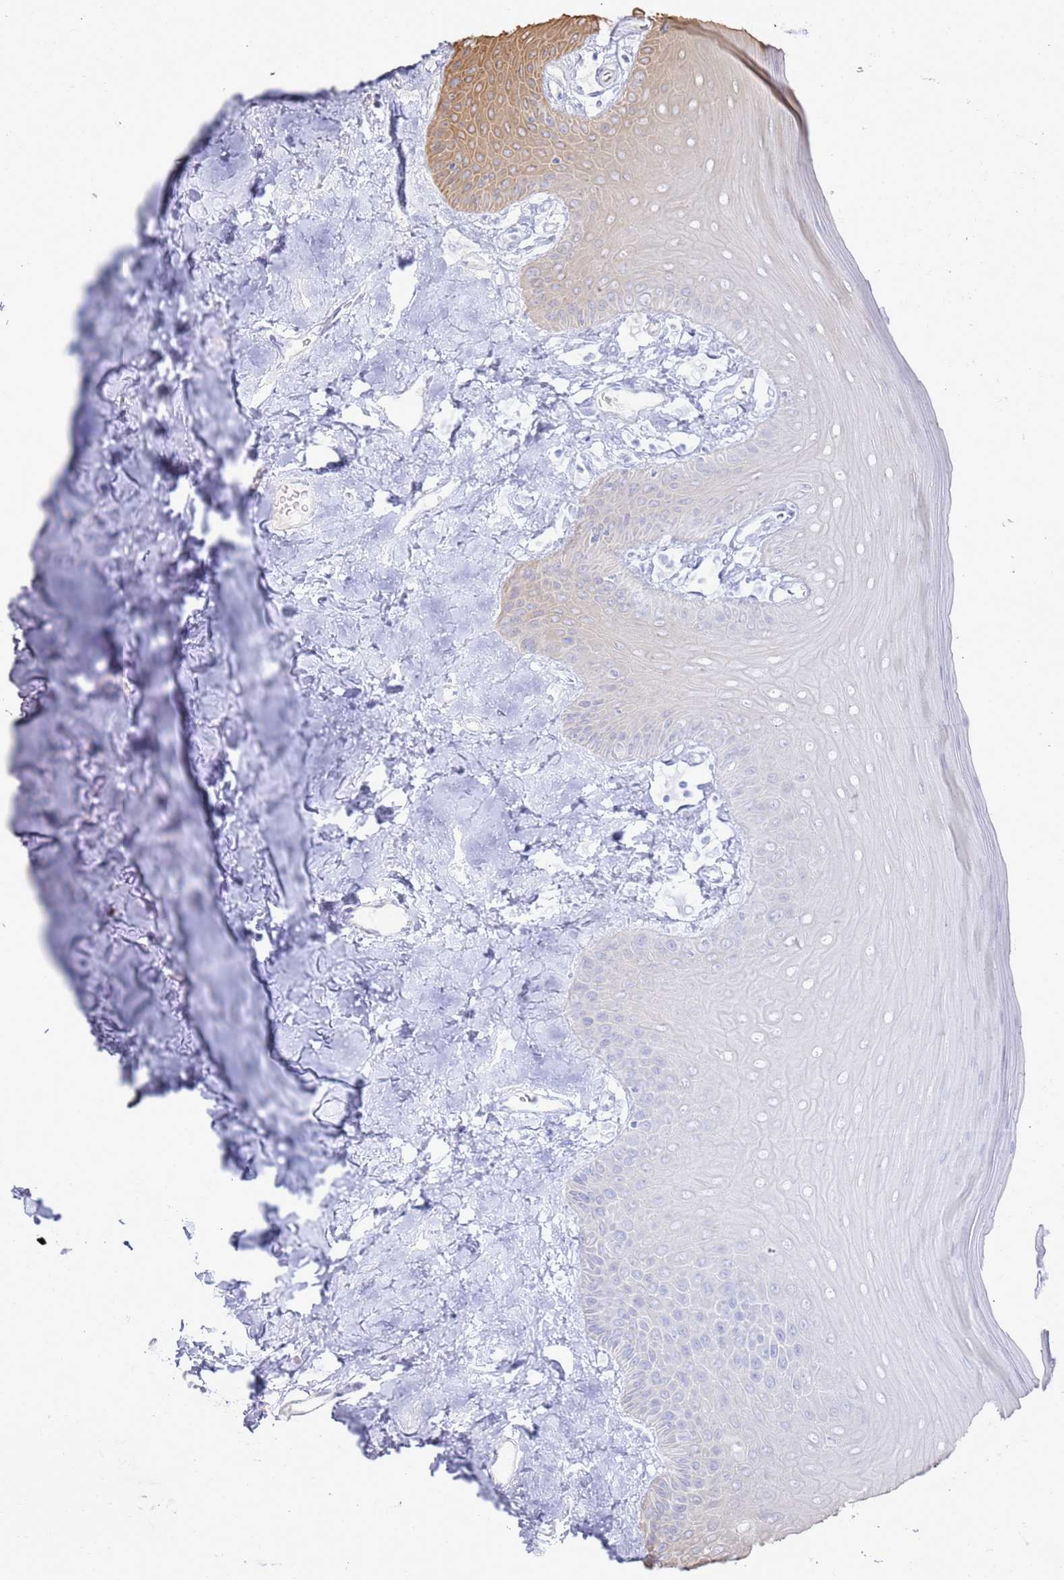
{"staining": {"intensity": "negative", "quantity": "none", "location": "none"}, "tissue": "oral mucosa", "cell_type": "Squamous epithelial cells", "image_type": "normal", "snomed": [{"axis": "morphology", "description": "Normal tissue, NOS"}, {"axis": "topography", "description": "Oral tissue"}], "caption": "An immunohistochemistry (IHC) histopathology image of benign oral mucosa is shown. There is no staining in squamous epithelial cells of oral mucosa.", "gene": "UTP11", "patient": {"sex": "male", "age": 74}}